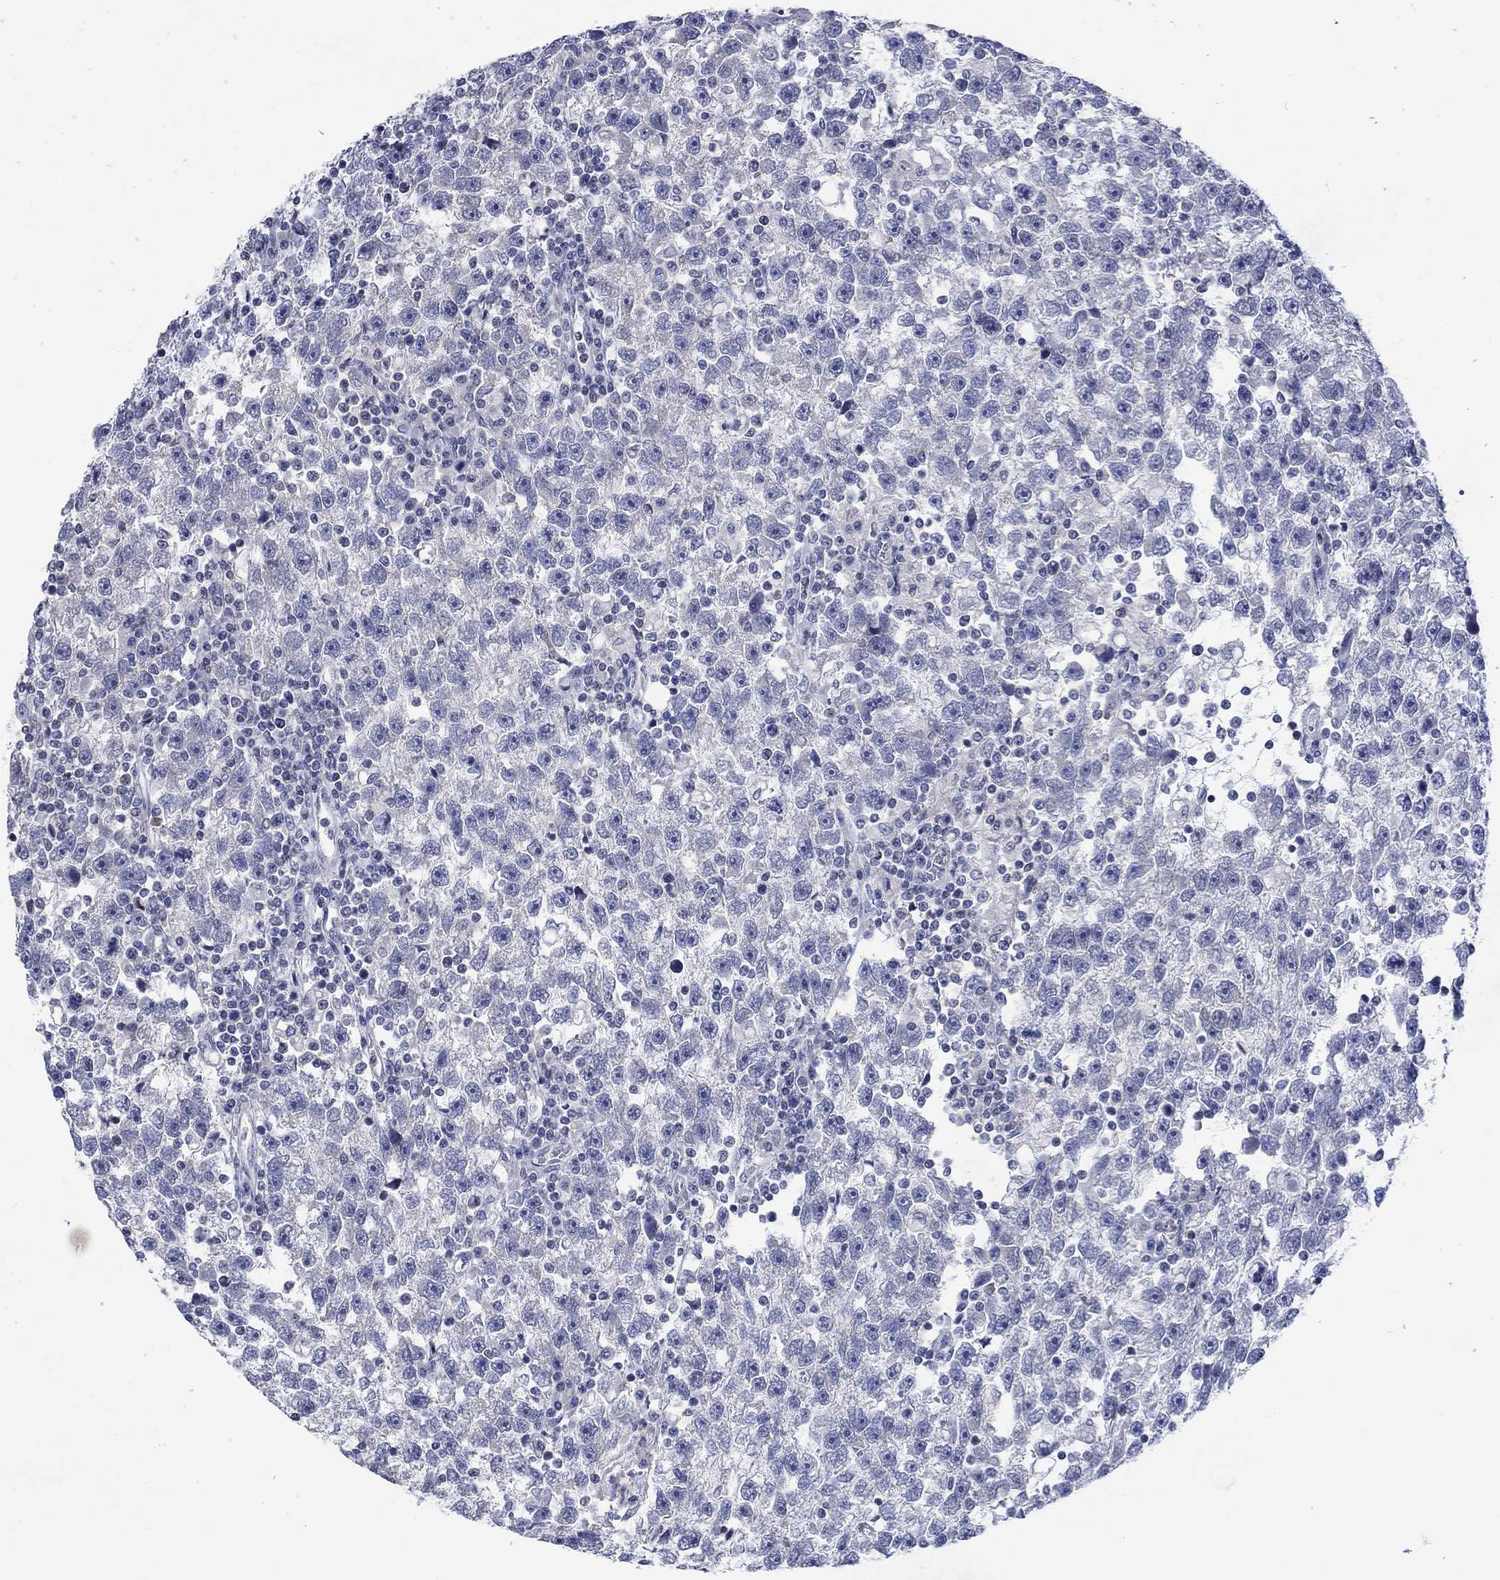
{"staining": {"intensity": "negative", "quantity": "none", "location": "none"}, "tissue": "testis cancer", "cell_type": "Tumor cells", "image_type": "cancer", "snomed": [{"axis": "morphology", "description": "Seminoma, NOS"}, {"axis": "topography", "description": "Testis"}], "caption": "Tumor cells show no significant protein expression in testis cancer (seminoma).", "gene": "AGRP", "patient": {"sex": "male", "age": 47}}